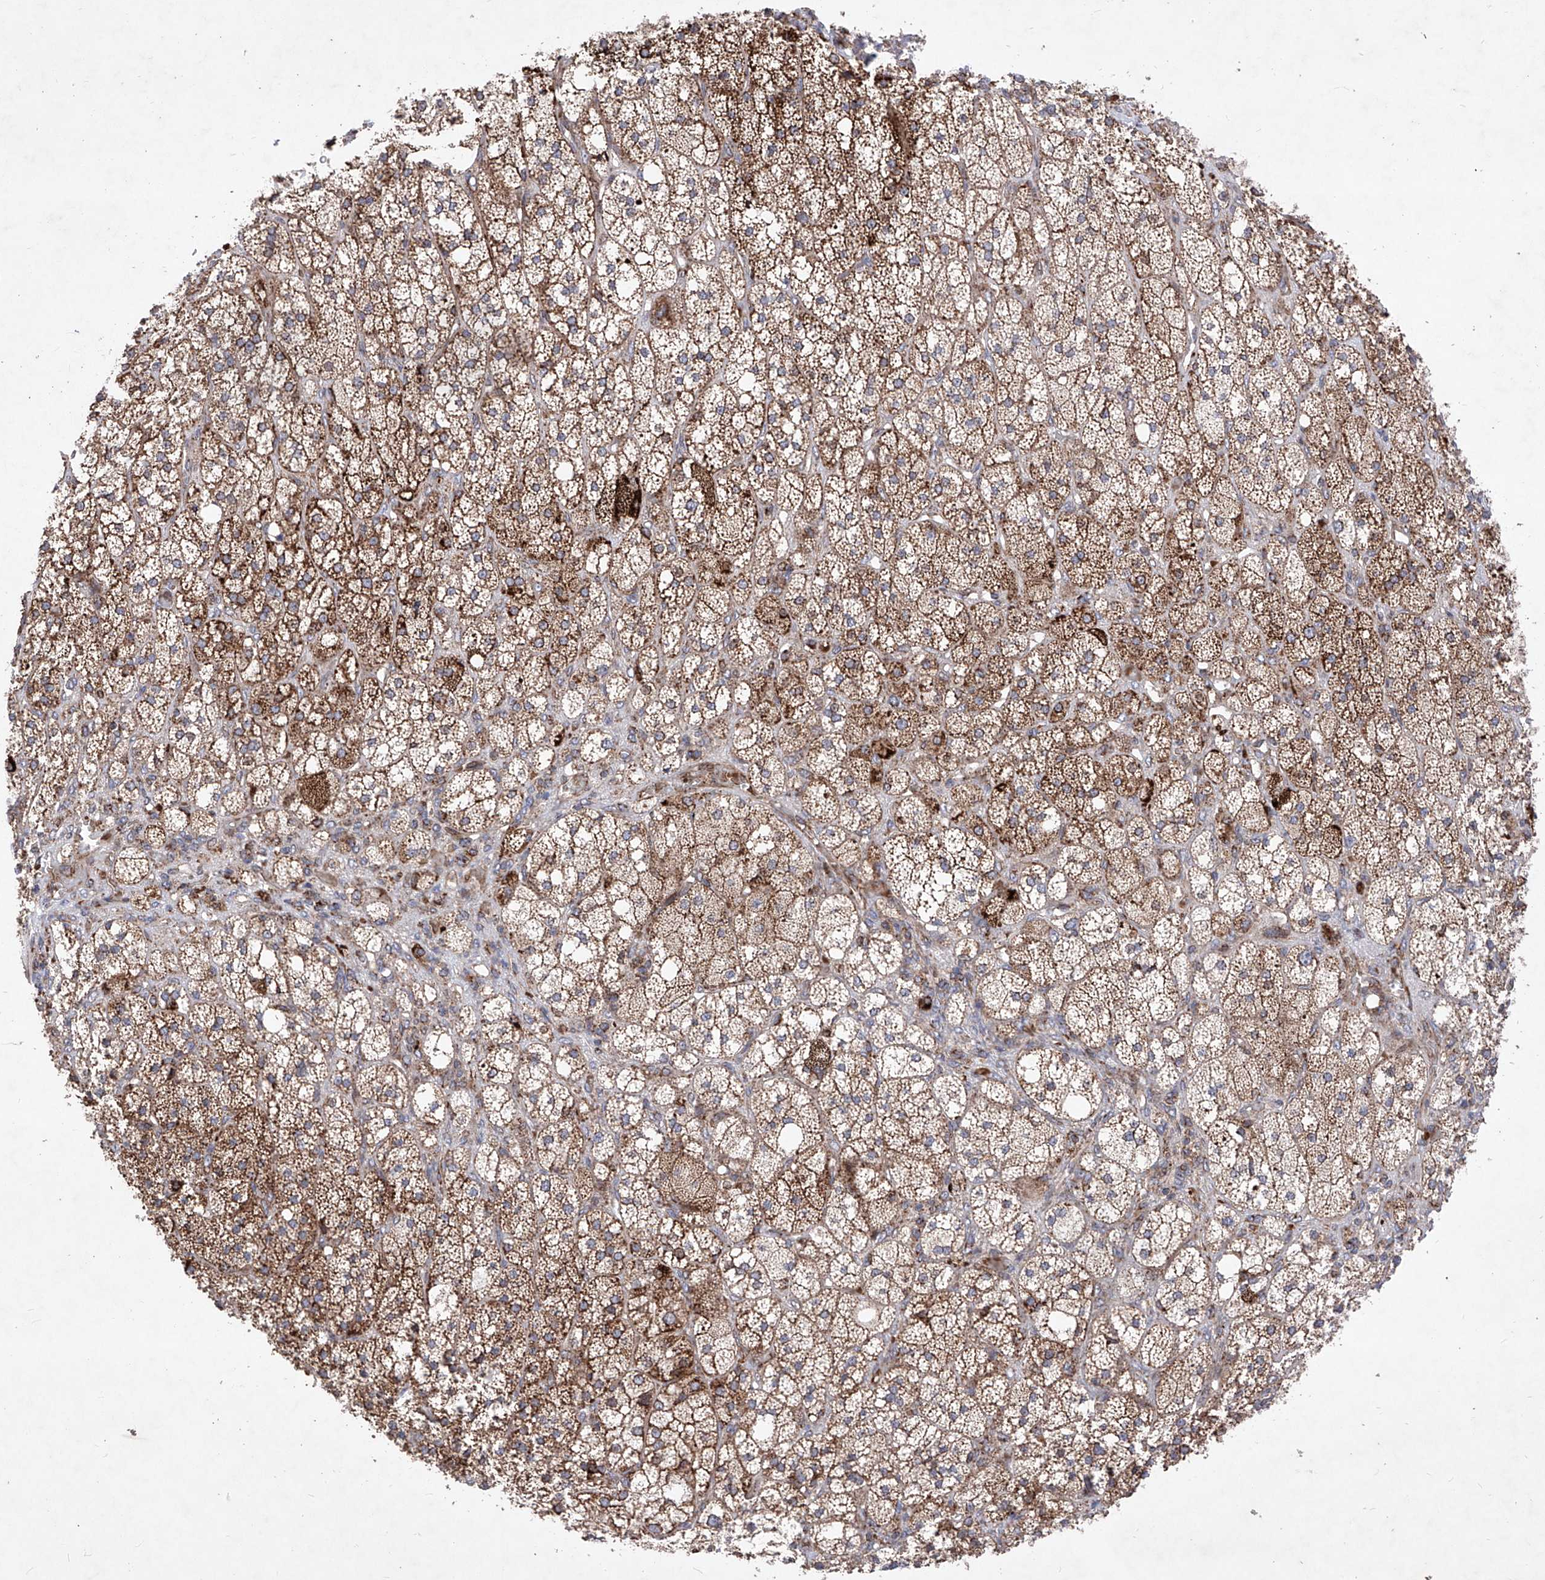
{"staining": {"intensity": "strong", "quantity": "25%-75%", "location": "cytoplasmic/membranous"}, "tissue": "adrenal gland", "cell_type": "Glandular cells", "image_type": "normal", "snomed": [{"axis": "morphology", "description": "Normal tissue, NOS"}, {"axis": "topography", "description": "Adrenal gland"}], "caption": "This photomicrograph reveals immunohistochemistry staining of normal human adrenal gland, with high strong cytoplasmic/membranous staining in approximately 25%-75% of glandular cells.", "gene": "SEMA6A", "patient": {"sex": "male", "age": 61}}